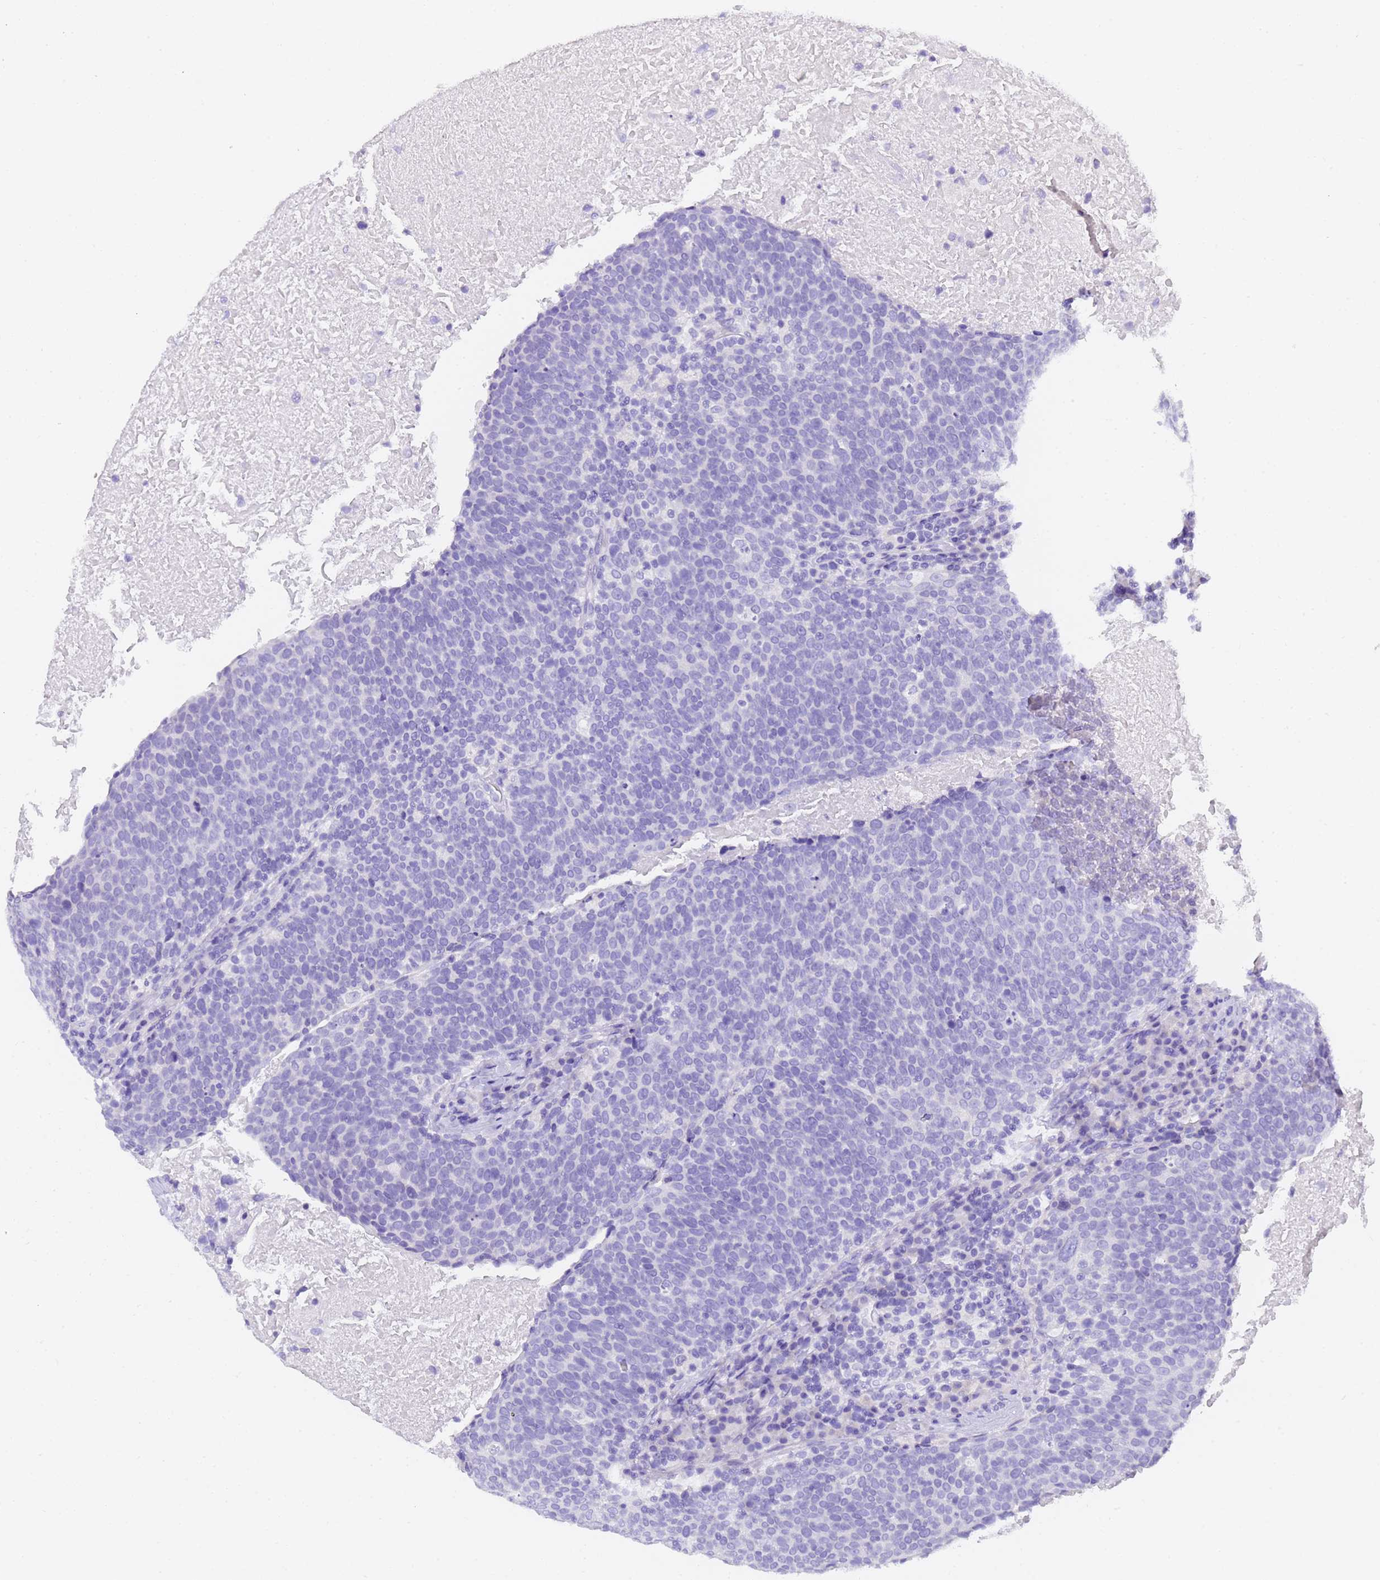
{"staining": {"intensity": "negative", "quantity": "none", "location": "none"}, "tissue": "head and neck cancer", "cell_type": "Tumor cells", "image_type": "cancer", "snomed": [{"axis": "morphology", "description": "Squamous cell carcinoma, NOS"}, {"axis": "morphology", "description": "Squamous cell carcinoma, metastatic, NOS"}, {"axis": "topography", "description": "Lymph node"}, {"axis": "topography", "description": "Head-Neck"}], "caption": "Immunohistochemistry of head and neck cancer (squamous cell carcinoma) shows no staining in tumor cells.", "gene": "GABRA1", "patient": {"sex": "male", "age": 62}}